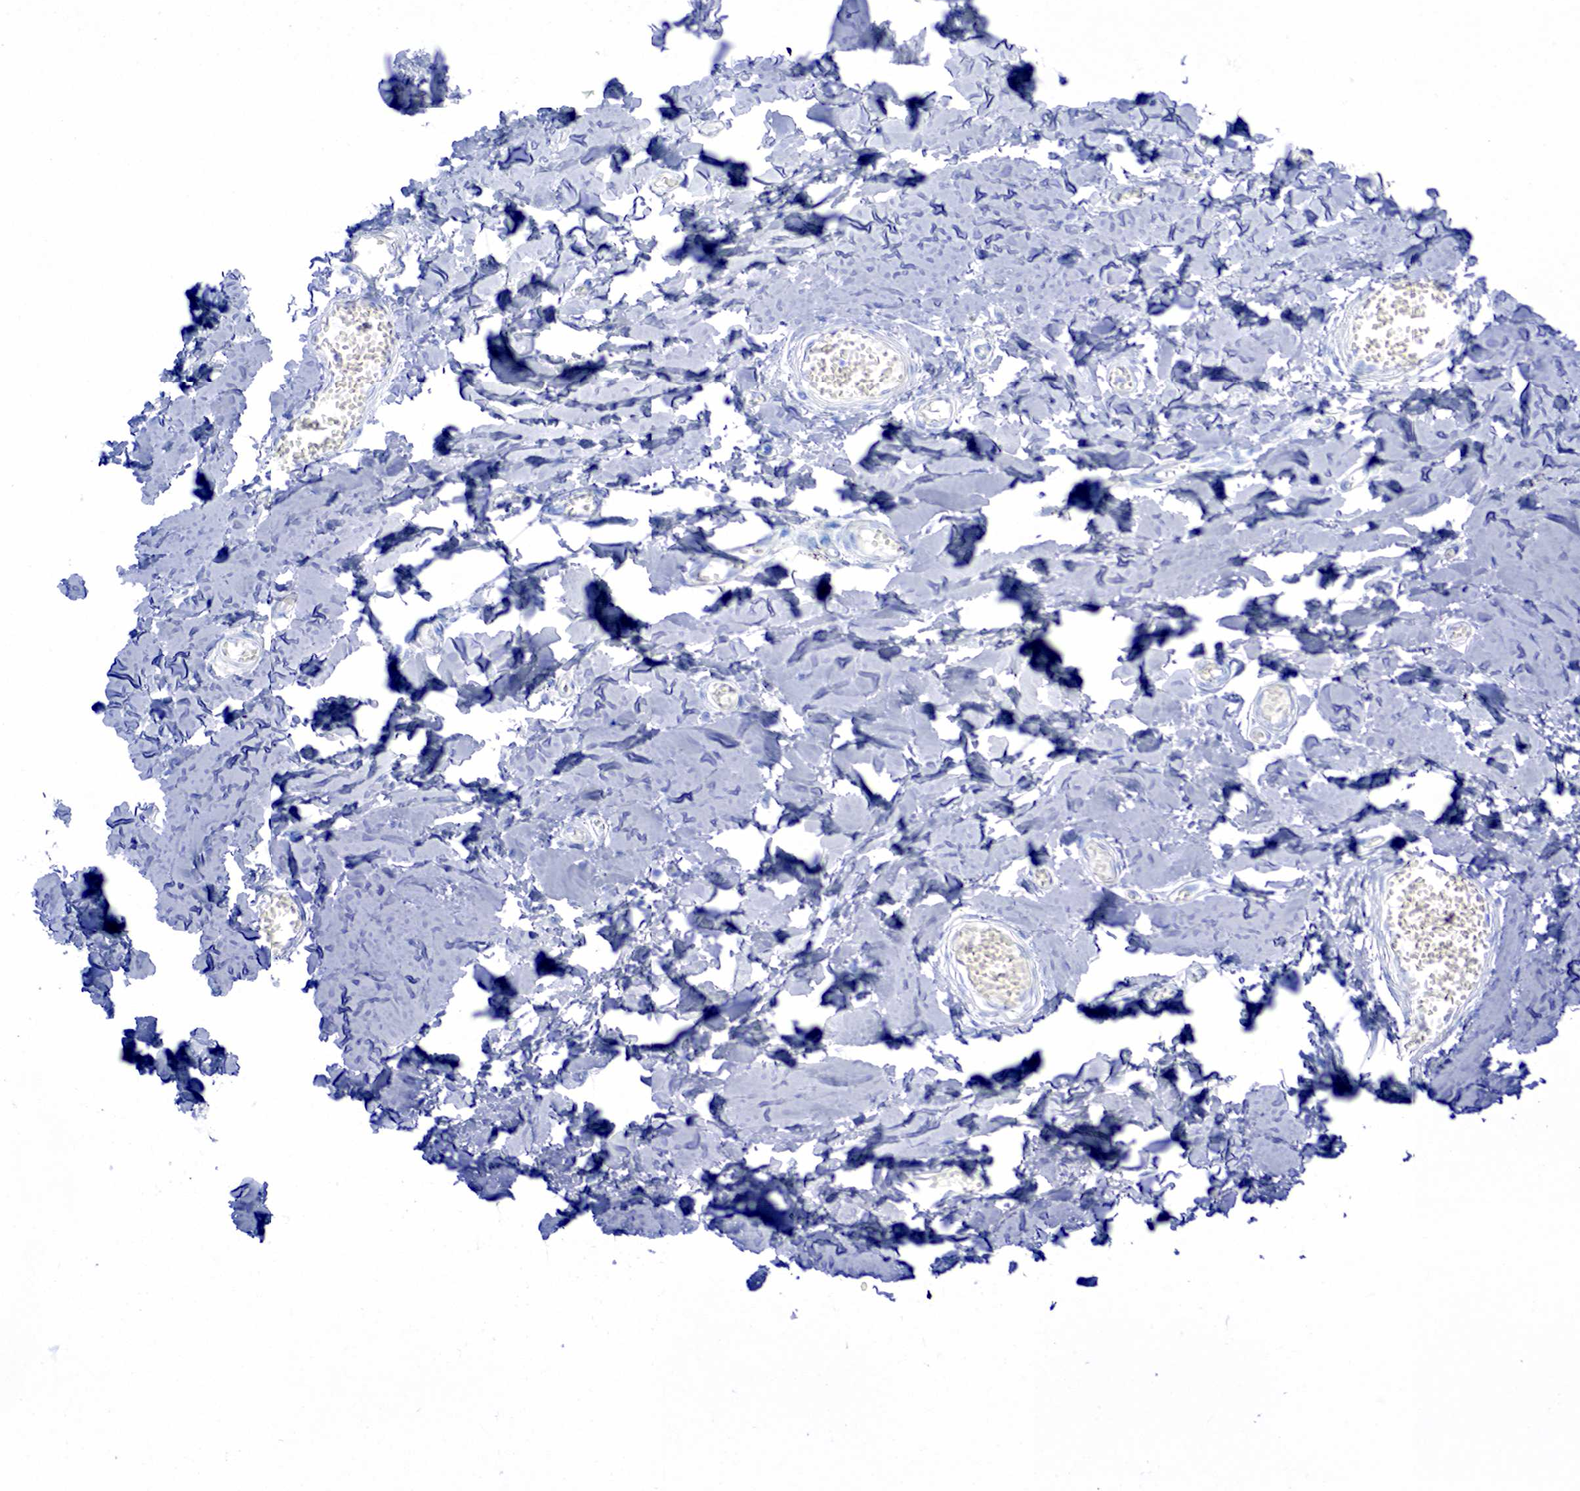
{"staining": {"intensity": "negative", "quantity": "none", "location": "none"}, "tissue": "adipose tissue", "cell_type": "Adipocytes", "image_type": "normal", "snomed": [{"axis": "morphology", "description": "Normal tissue, NOS"}, {"axis": "morphology", "description": "Sarcoma, NOS"}, {"axis": "topography", "description": "Skin"}, {"axis": "topography", "description": "Soft tissue"}], "caption": "An immunohistochemistry (IHC) image of benign adipose tissue is shown. There is no staining in adipocytes of adipose tissue. Brightfield microscopy of IHC stained with DAB (brown) and hematoxylin (blue), captured at high magnification.", "gene": "PTH", "patient": {"sex": "female", "age": 51}}